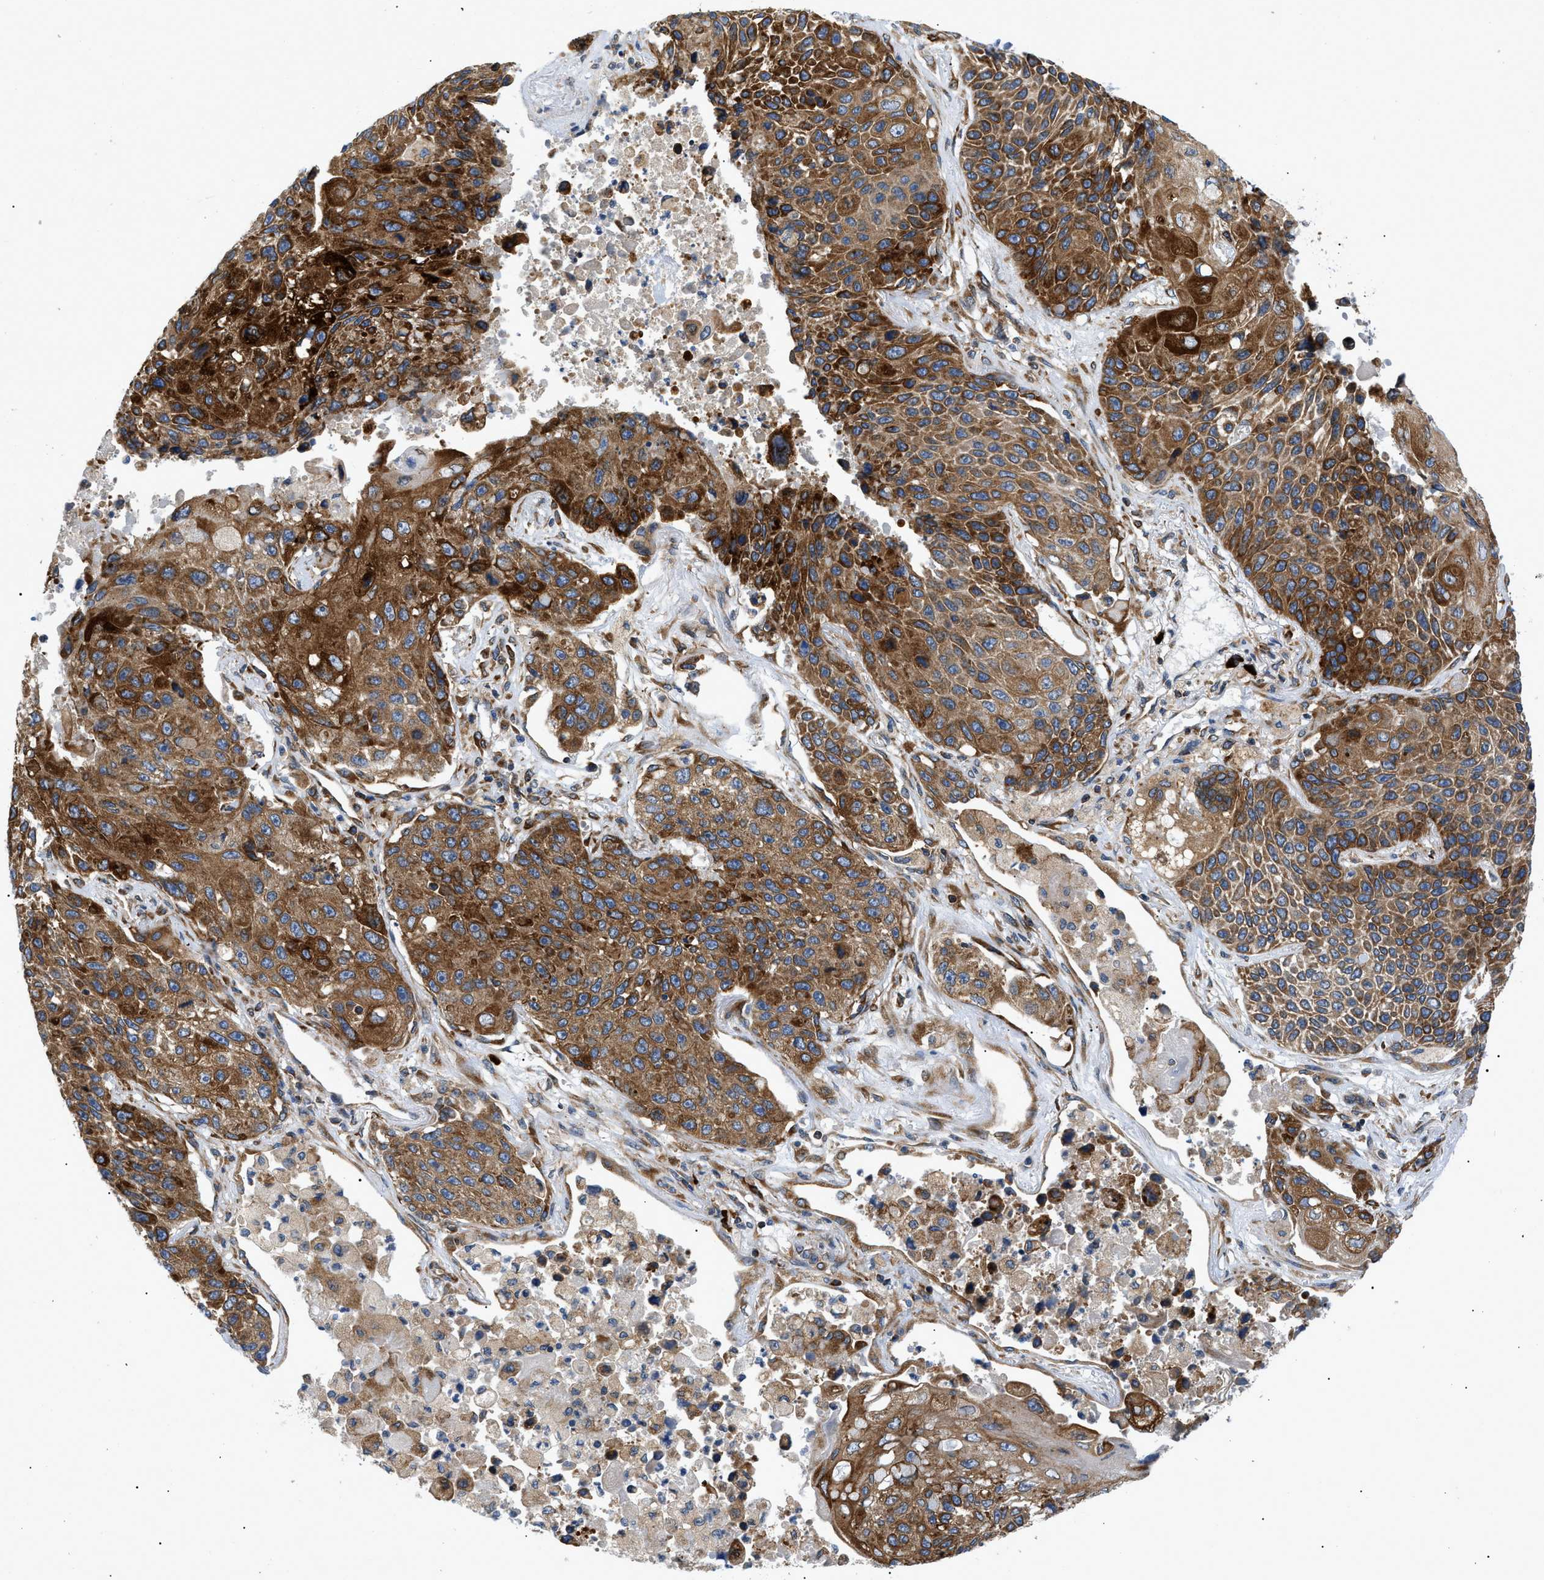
{"staining": {"intensity": "strong", "quantity": ">75%", "location": "cytoplasmic/membranous"}, "tissue": "lung cancer", "cell_type": "Tumor cells", "image_type": "cancer", "snomed": [{"axis": "morphology", "description": "Squamous cell carcinoma, NOS"}, {"axis": "topography", "description": "Lung"}], "caption": "DAB (3,3'-diaminobenzidine) immunohistochemical staining of human lung cancer (squamous cell carcinoma) demonstrates strong cytoplasmic/membranous protein expression in about >75% of tumor cells.", "gene": "DERL1", "patient": {"sex": "male", "age": 61}}